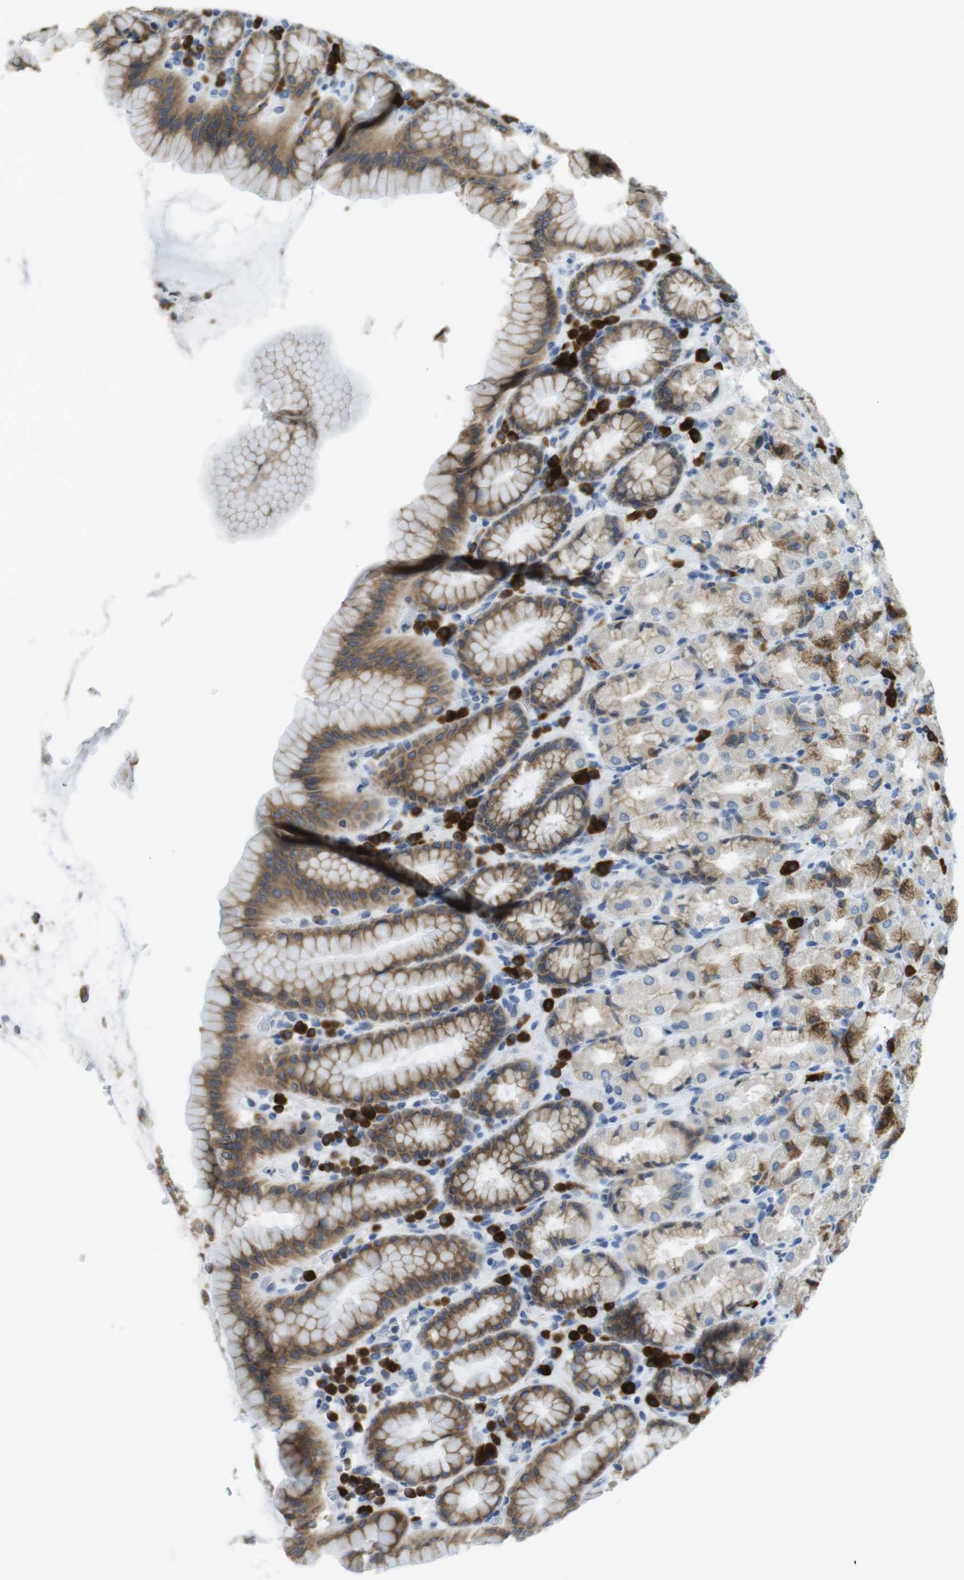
{"staining": {"intensity": "strong", "quantity": ">75%", "location": "cytoplasmic/membranous"}, "tissue": "stomach", "cell_type": "Glandular cells", "image_type": "normal", "snomed": [{"axis": "morphology", "description": "Normal tissue, NOS"}, {"axis": "topography", "description": "Stomach, upper"}], "caption": "This photomicrograph exhibits unremarkable stomach stained with IHC to label a protein in brown. The cytoplasmic/membranous of glandular cells show strong positivity for the protein. Nuclei are counter-stained blue.", "gene": "CLPTM1L", "patient": {"sex": "male", "age": 68}}